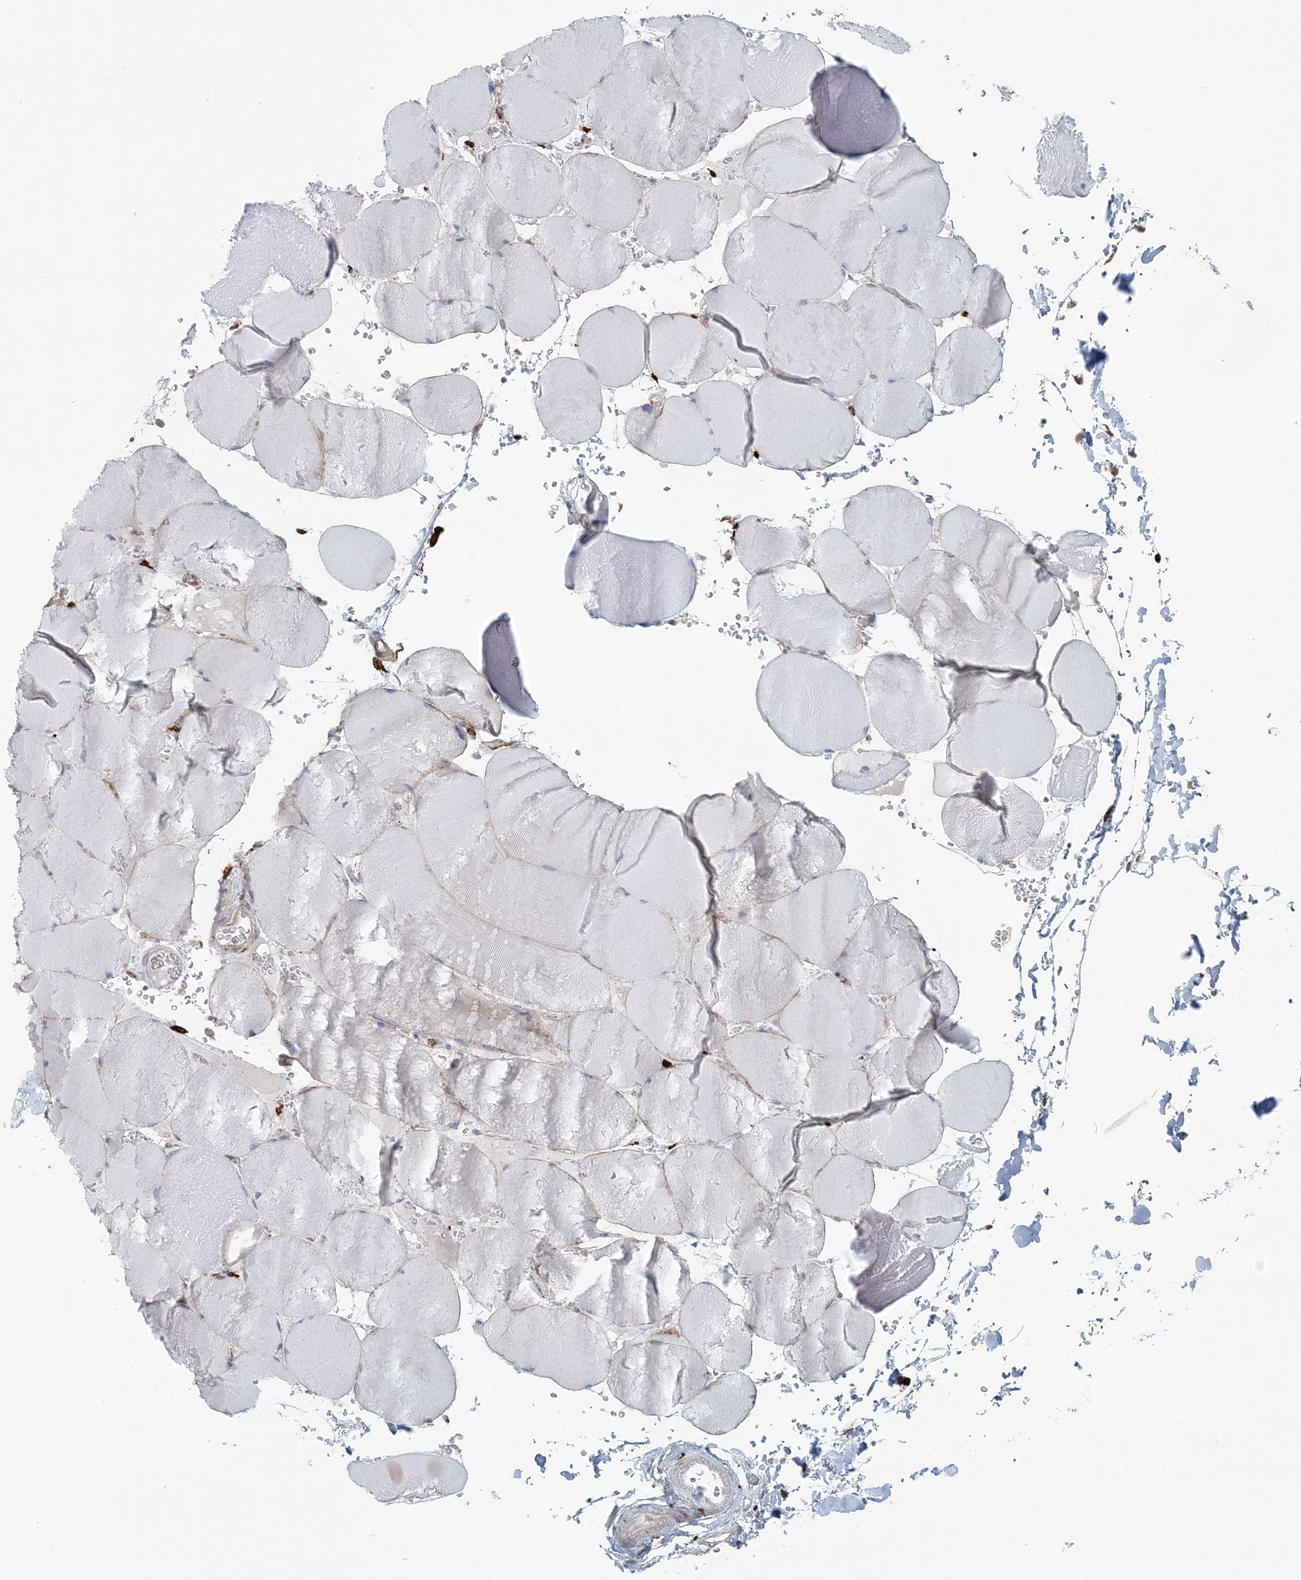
{"staining": {"intensity": "negative", "quantity": "none", "location": "none"}, "tissue": "skeletal muscle", "cell_type": "Myocytes", "image_type": "normal", "snomed": [{"axis": "morphology", "description": "Normal tissue, NOS"}, {"axis": "topography", "description": "Skeletal muscle"}, {"axis": "topography", "description": "Head-Neck"}], "caption": "An IHC micrograph of normal skeletal muscle is shown. There is no staining in myocytes of skeletal muscle.", "gene": "SNX2", "patient": {"sex": "male", "age": 66}}